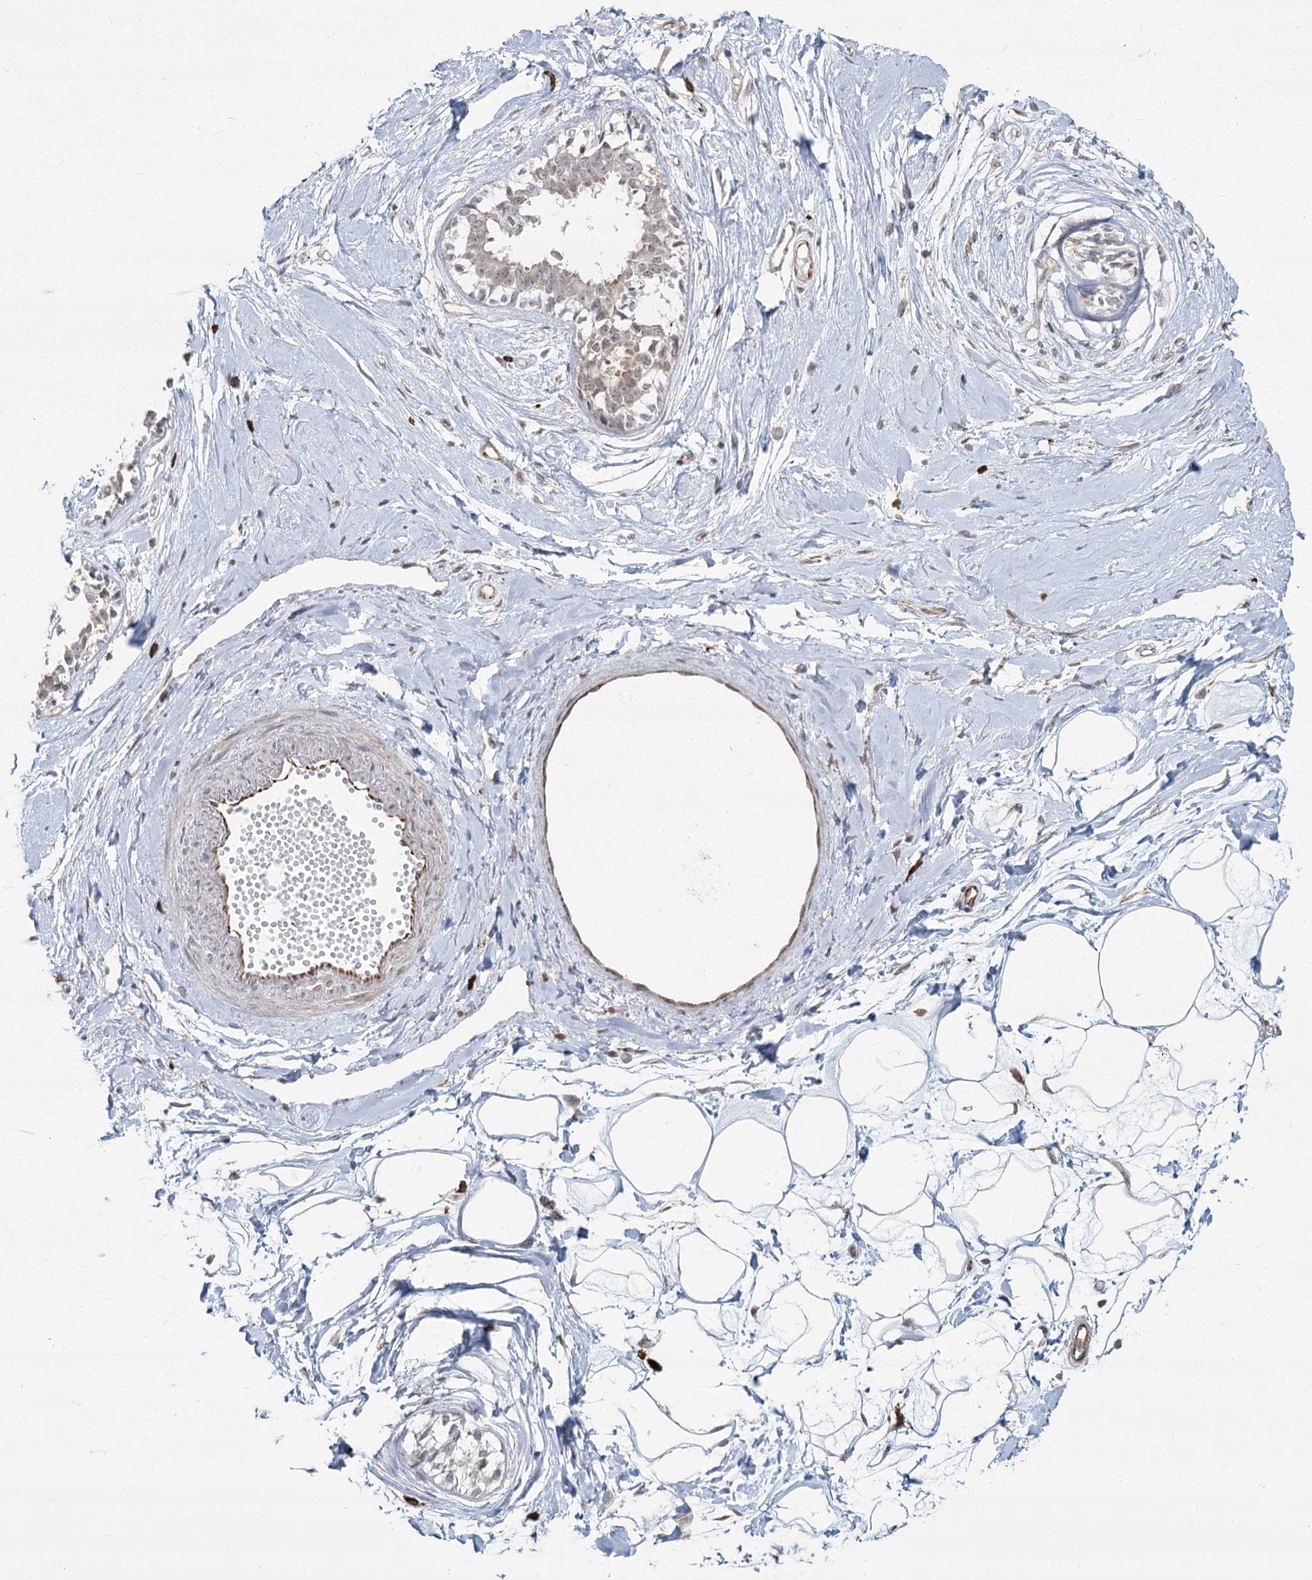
{"staining": {"intensity": "weak", "quantity": ">75%", "location": "cytoplasmic/membranous"}, "tissue": "breast", "cell_type": "Adipocytes", "image_type": "normal", "snomed": [{"axis": "morphology", "description": "Normal tissue, NOS"}, {"axis": "topography", "description": "Breast"}], "caption": "The micrograph reveals a brown stain indicating the presence of a protein in the cytoplasmic/membranous of adipocytes in breast. (brown staining indicates protein expression, while blue staining denotes nuclei).", "gene": "AP2M1", "patient": {"sex": "female", "age": 45}}